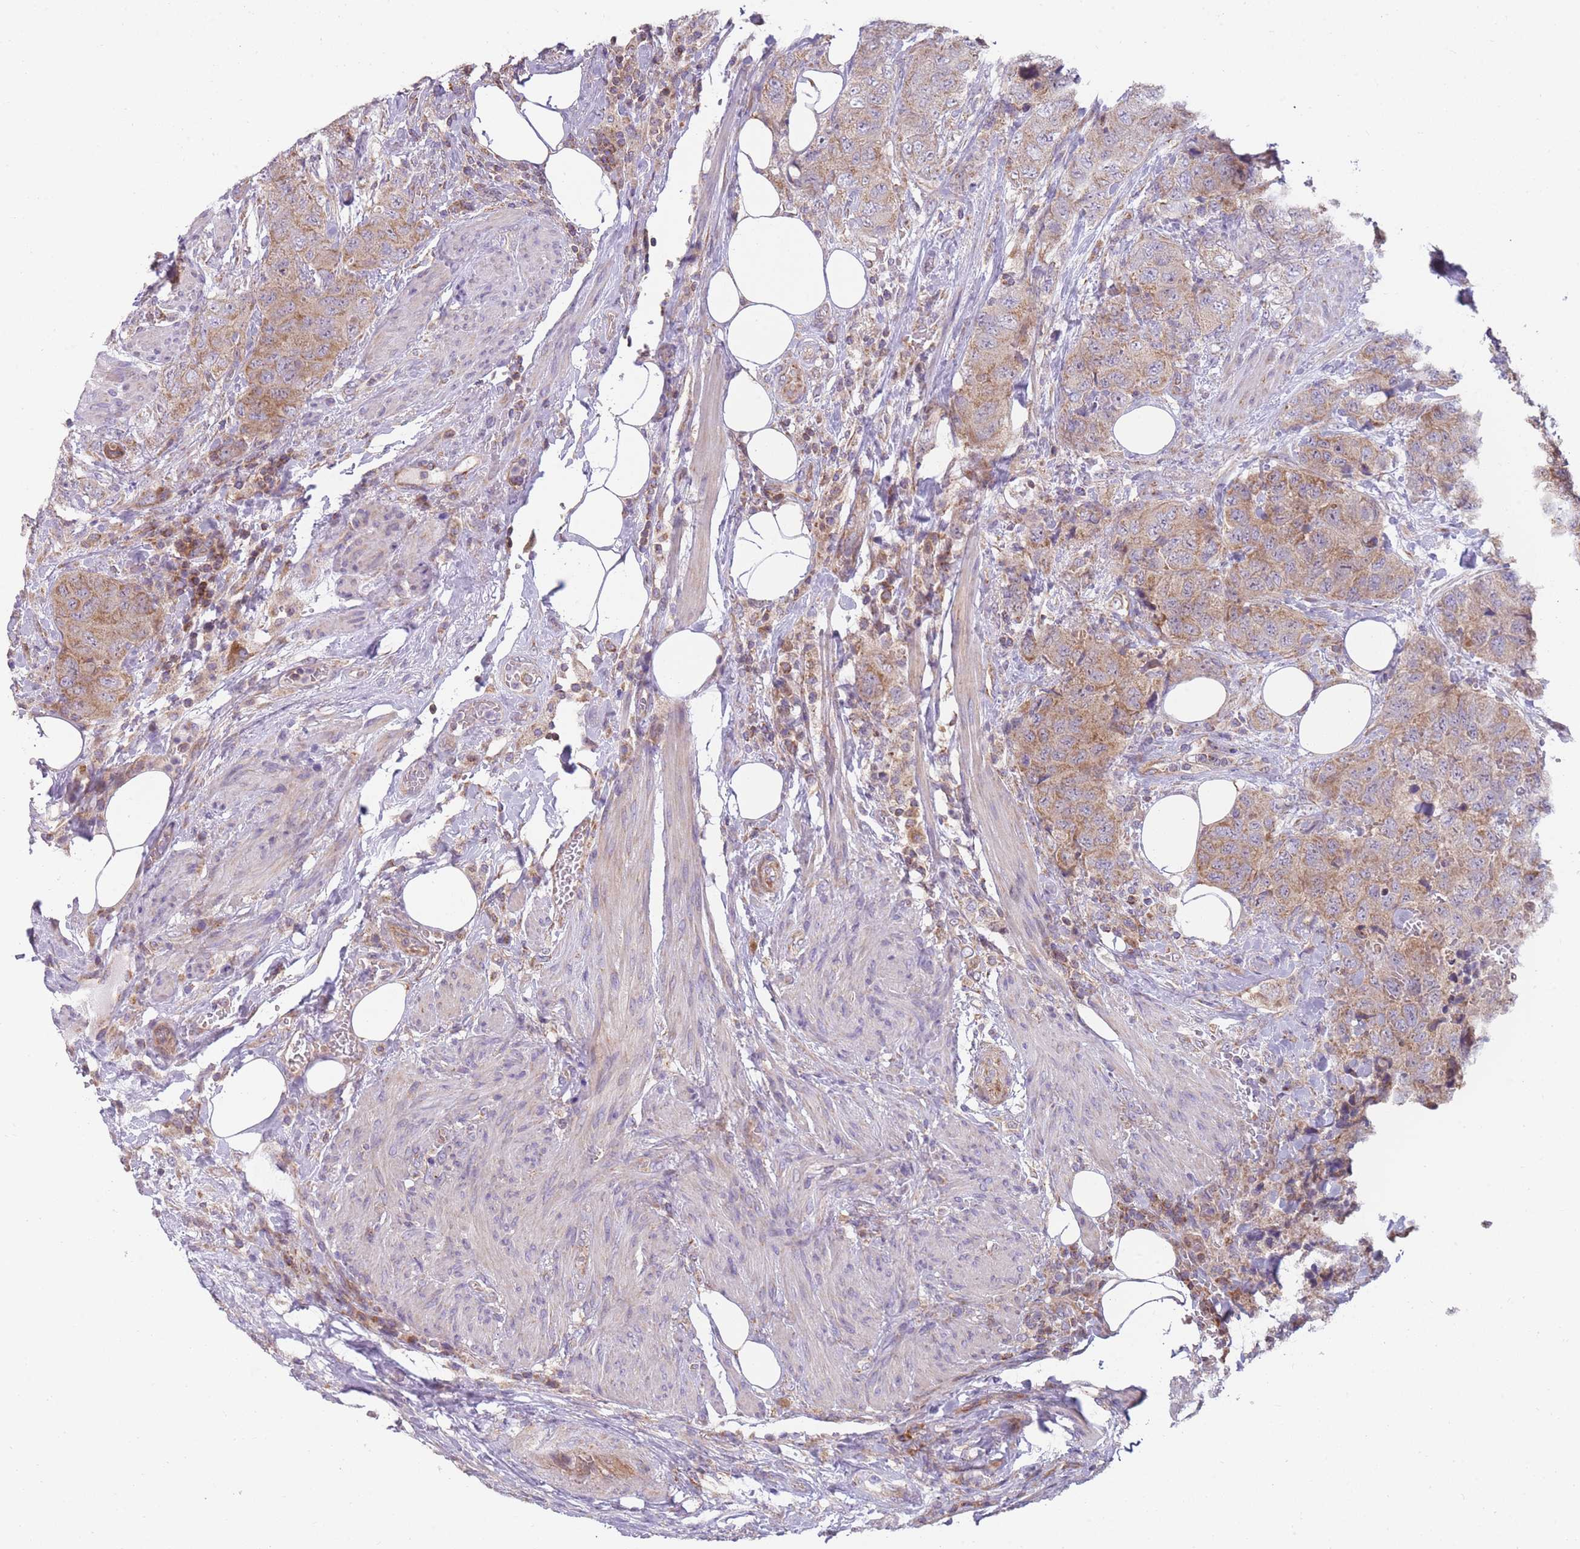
{"staining": {"intensity": "moderate", "quantity": ">75%", "location": "cytoplasmic/membranous"}, "tissue": "urothelial cancer", "cell_type": "Tumor cells", "image_type": "cancer", "snomed": [{"axis": "morphology", "description": "Urothelial carcinoma, High grade"}, {"axis": "topography", "description": "Urinary bladder"}], "caption": "High-grade urothelial carcinoma stained with a protein marker displays moderate staining in tumor cells.", "gene": "NDUFA9", "patient": {"sex": "female", "age": 78}}